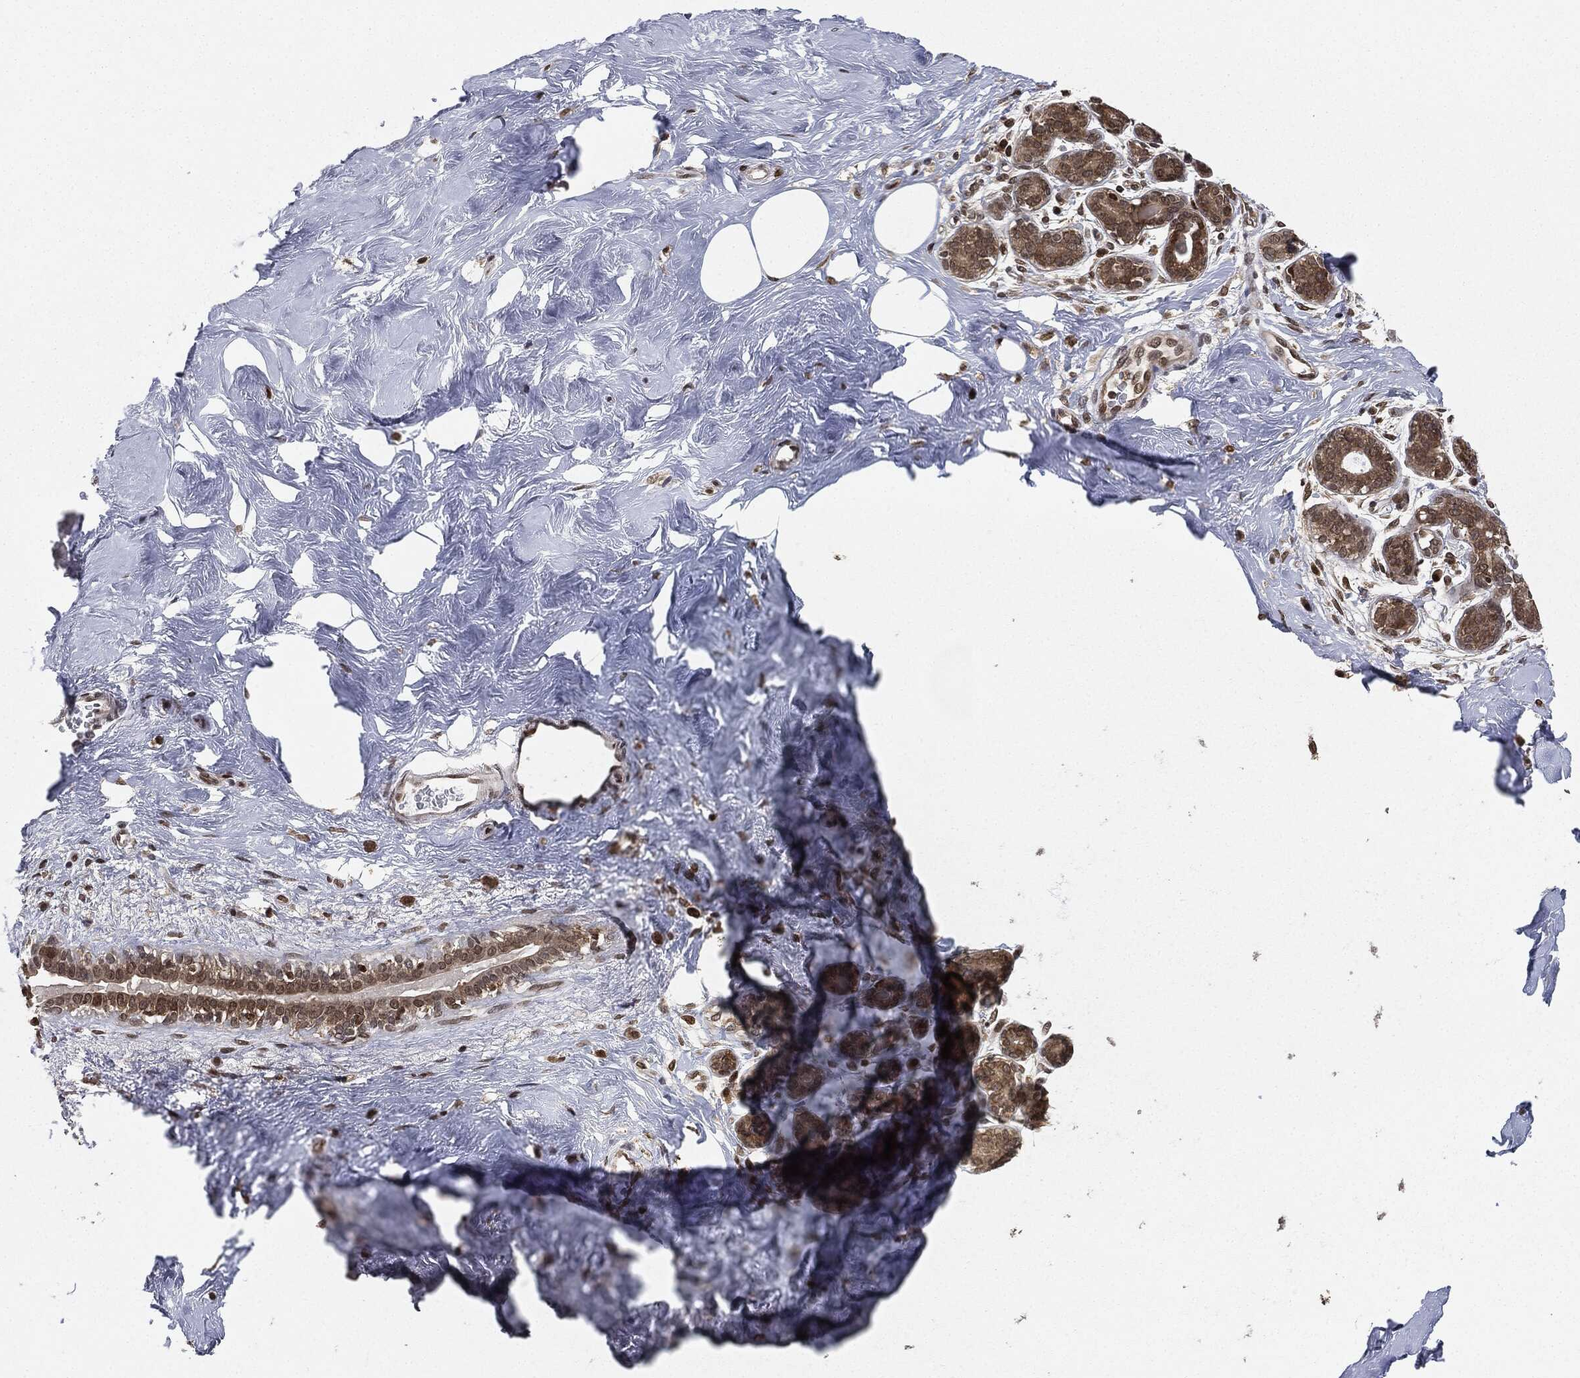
{"staining": {"intensity": "weak", "quantity": ">75%", "location": "cytoplasmic/membranous"}, "tissue": "breast", "cell_type": "Glandular cells", "image_type": "normal", "snomed": [{"axis": "morphology", "description": "Normal tissue, NOS"}, {"axis": "topography", "description": "Breast"}], "caption": "Protein staining of unremarkable breast exhibits weak cytoplasmic/membranous positivity in approximately >75% of glandular cells.", "gene": "TBC1D22A", "patient": {"sex": "female", "age": 43}}